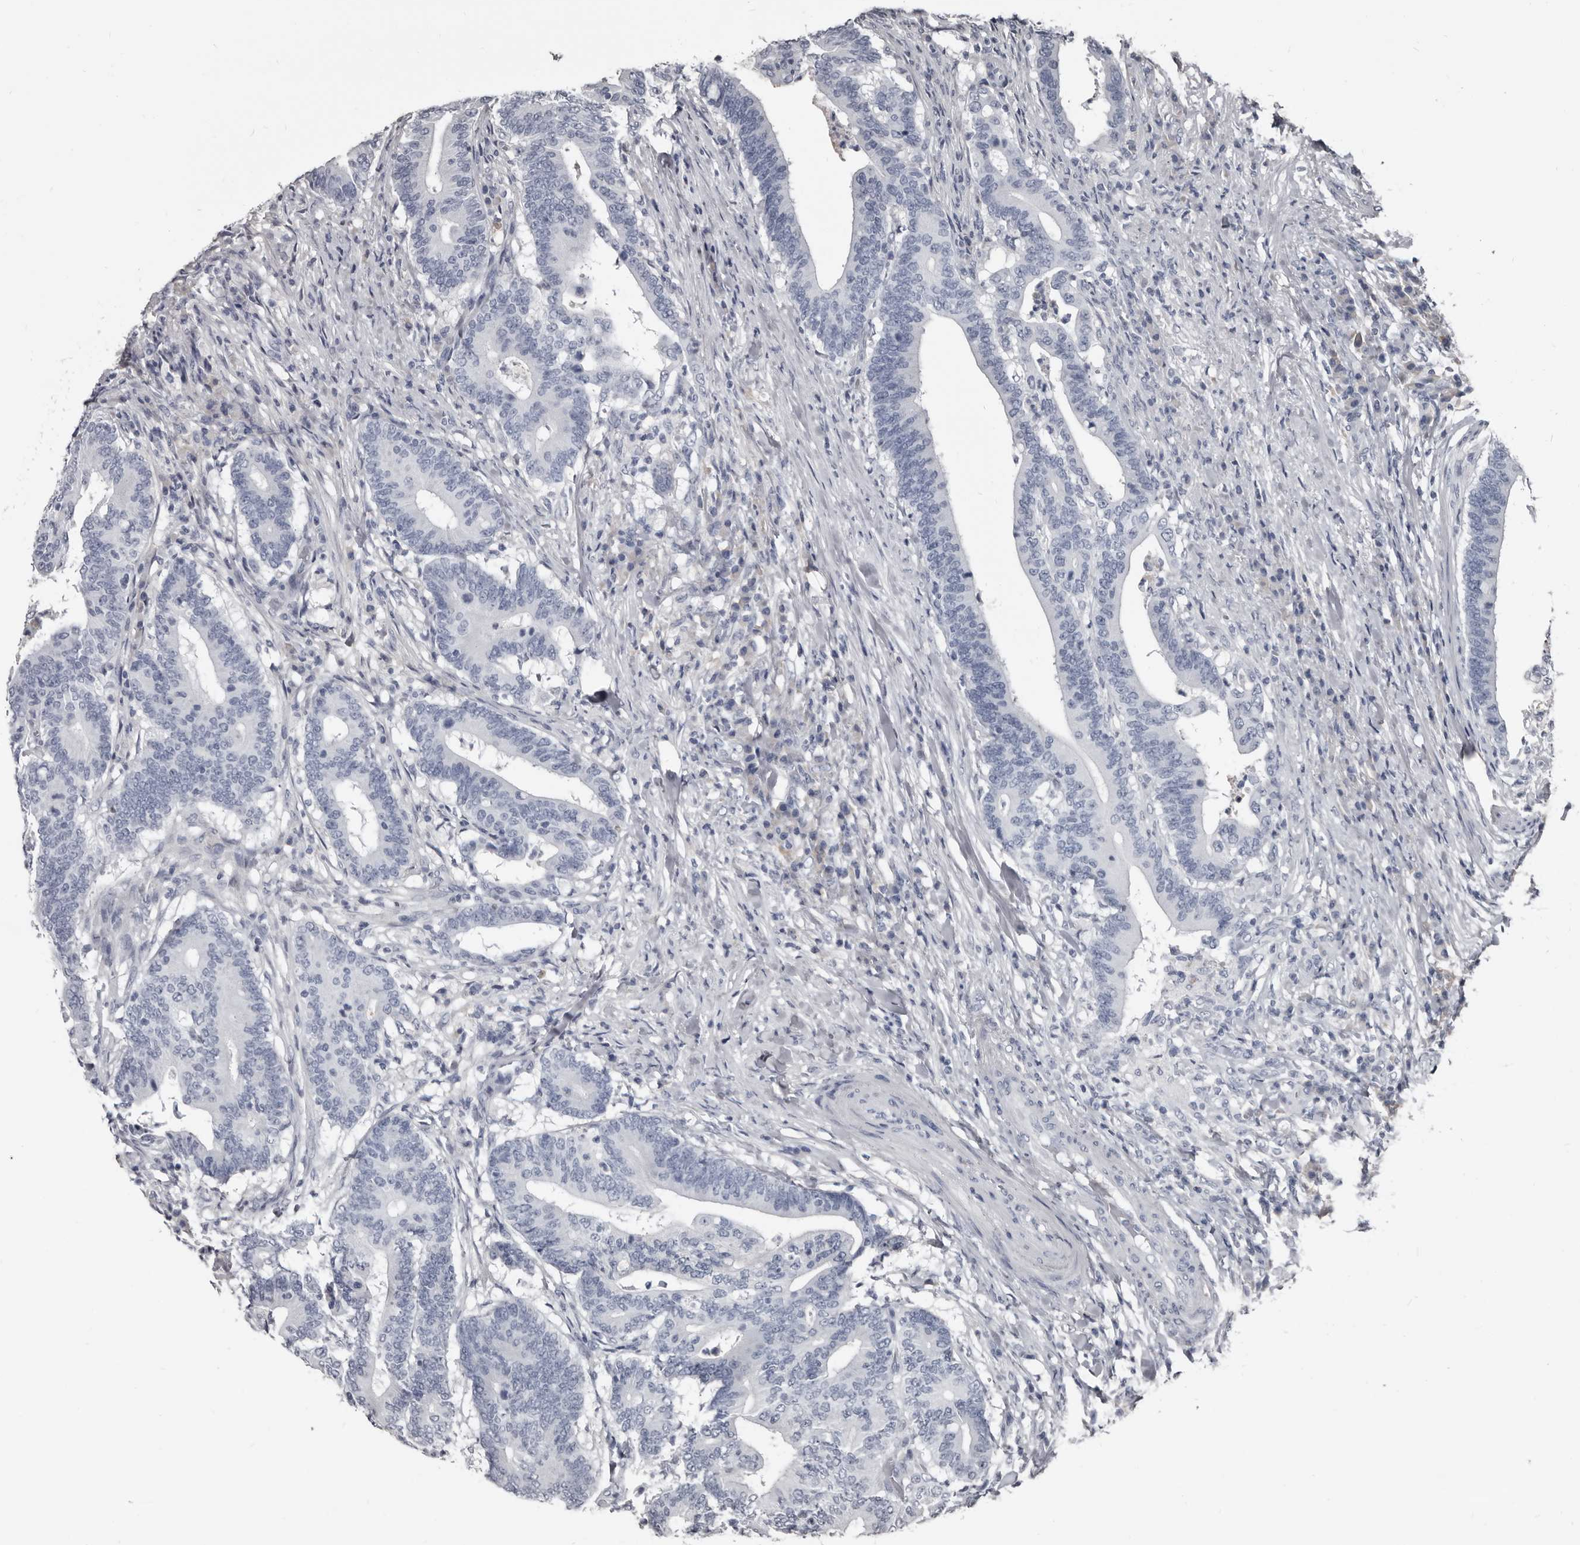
{"staining": {"intensity": "negative", "quantity": "none", "location": "none"}, "tissue": "colorectal cancer", "cell_type": "Tumor cells", "image_type": "cancer", "snomed": [{"axis": "morphology", "description": "Adenocarcinoma, NOS"}, {"axis": "topography", "description": "Colon"}], "caption": "This is an IHC micrograph of adenocarcinoma (colorectal). There is no expression in tumor cells.", "gene": "GREB1", "patient": {"sex": "female", "age": 66}}